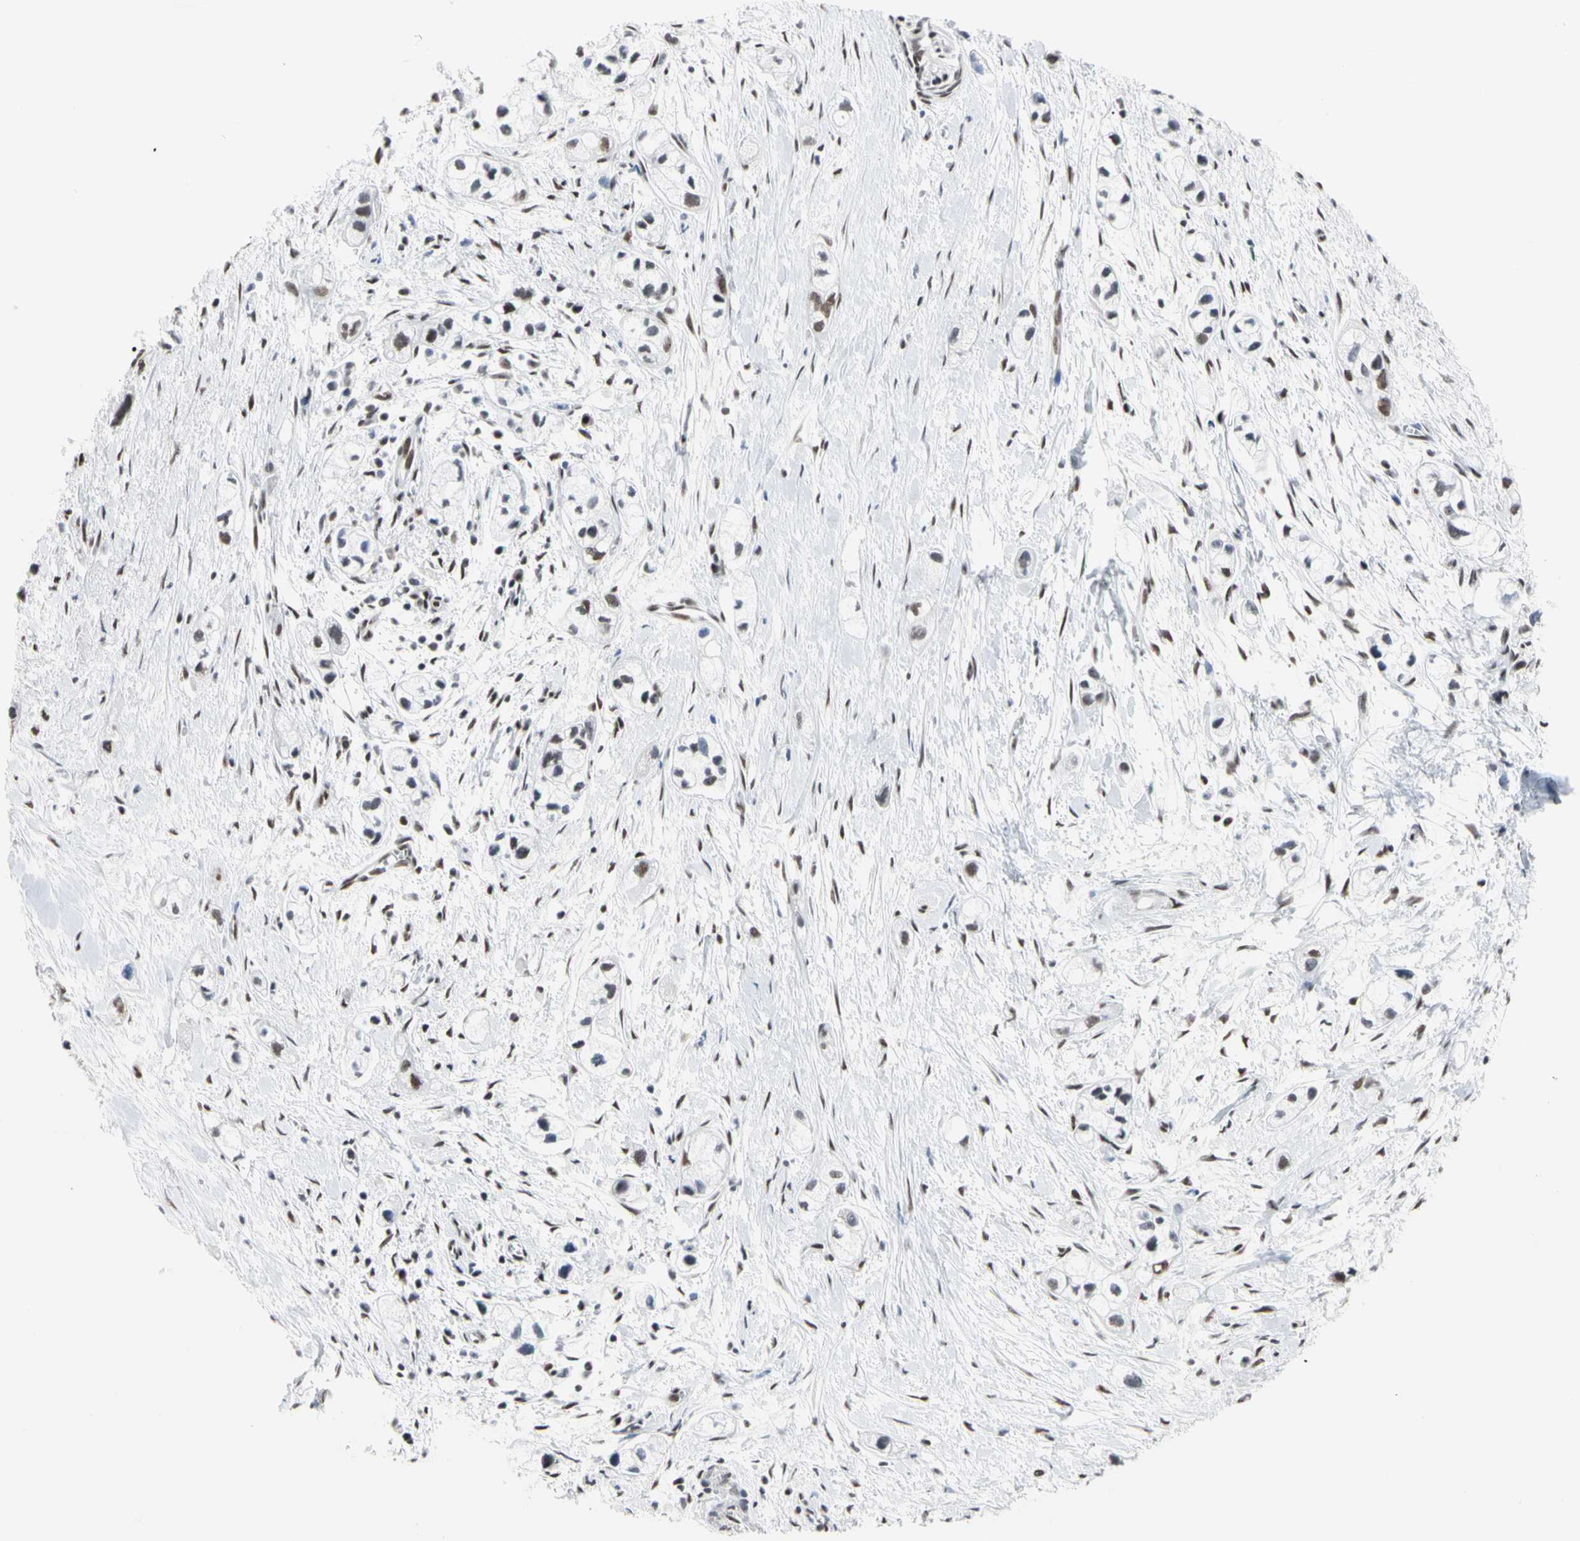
{"staining": {"intensity": "moderate", "quantity": ">75%", "location": "nuclear"}, "tissue": "pancreatic cancer", "cell_type": "Tumor cells", "image_type": "cancer", "snomed": [{"axis": "morphology", "description": "Adenocarcinoma, NOS"}, {"axis": "topography", "description": "Pancreas"}], "caption": "Immunohistochemical staining of human pancreatic cancer displays medium levels of moderate nuclear staining in approximately >75% of tumor cells.", "gene": "FAM98B", "patient": {"sex": "male", "age": 74}}